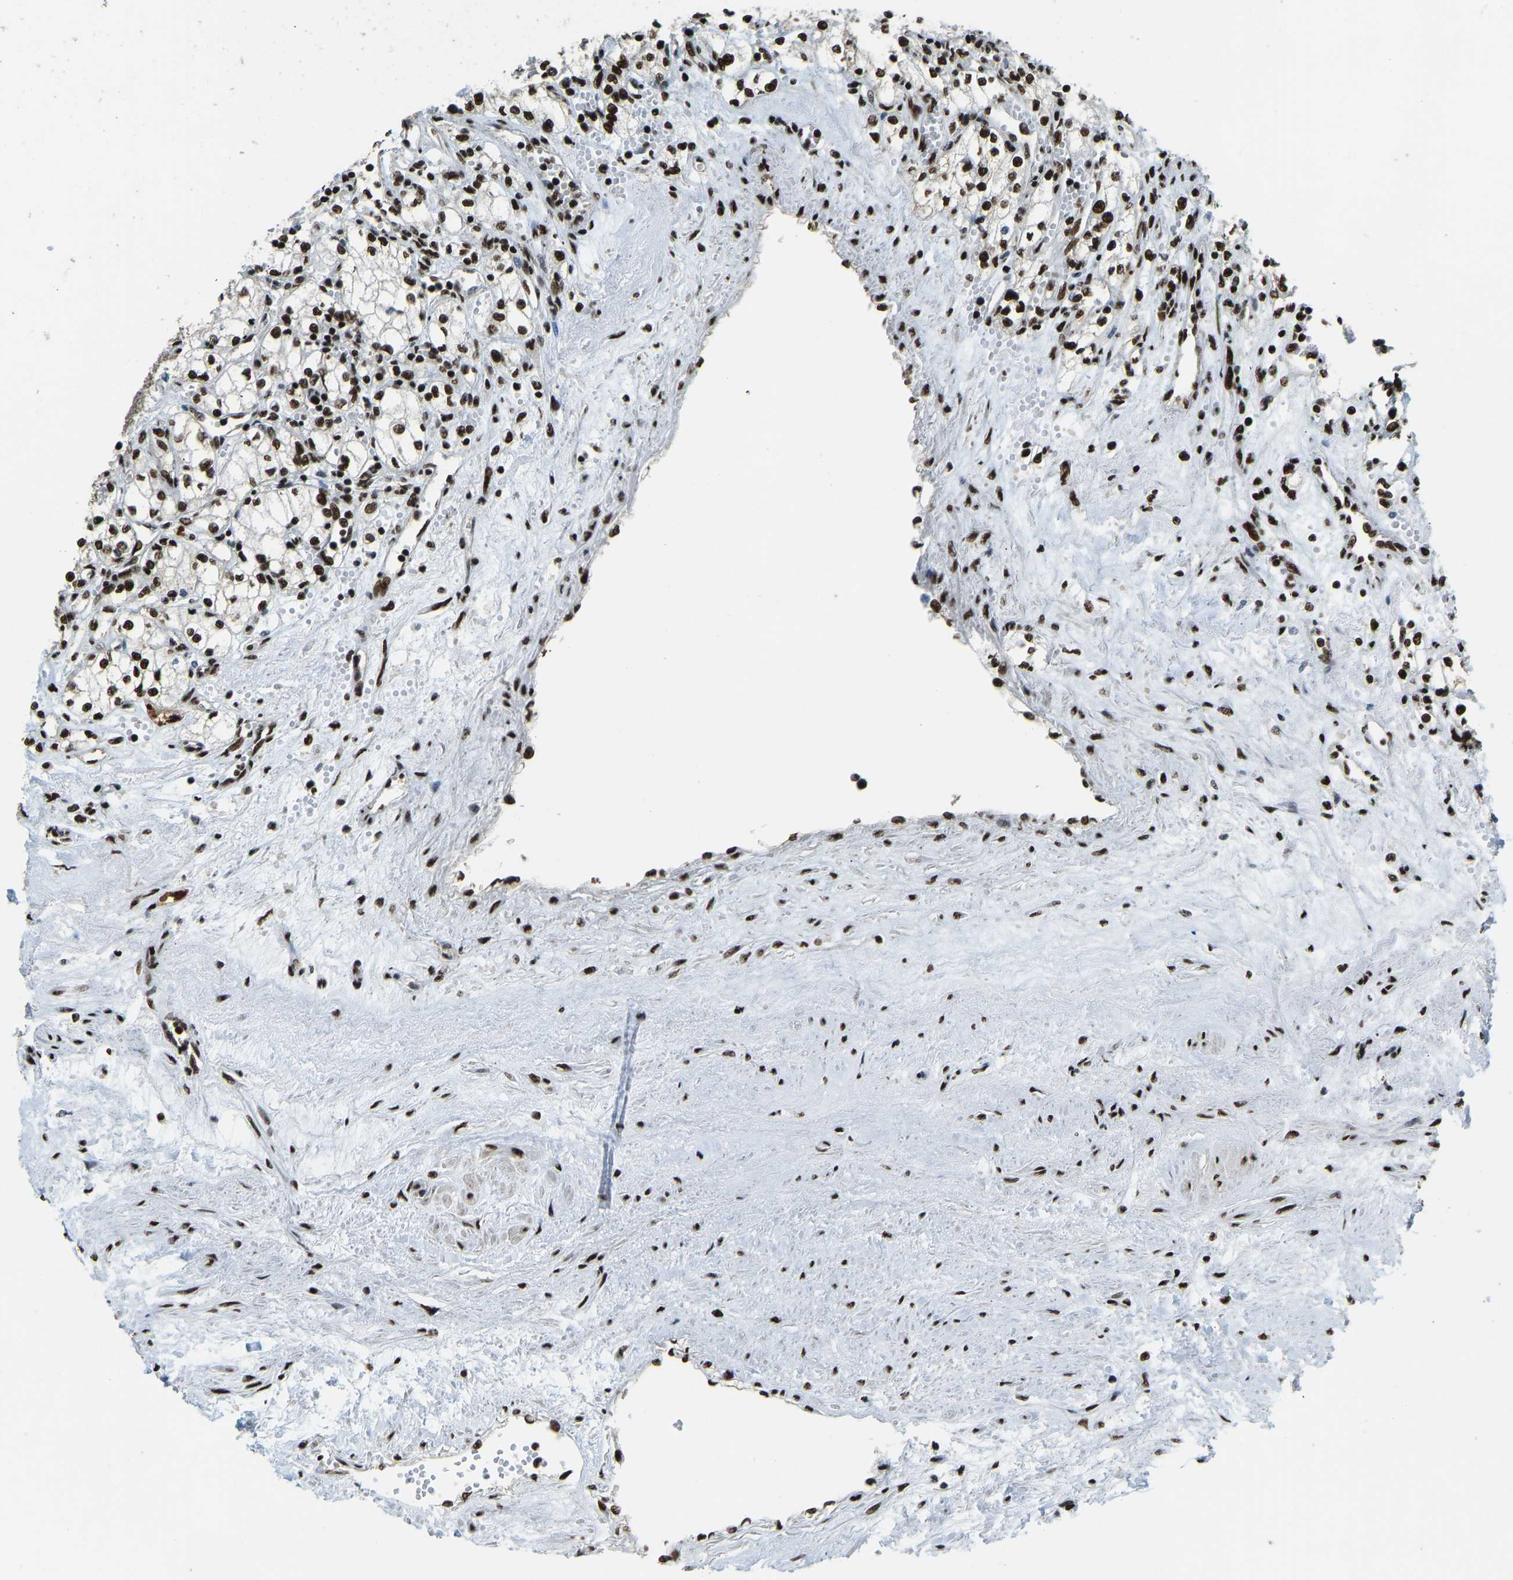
{"staining": {"intensity": "strong", "quantity": ">75%", "location": "nuclear"}, "tissue": "renal cancer", "cell_type": "Tumor cells", "image_type": "cancer", "snomed": [{"axis": "morphology", "description": "Adenocarcinoma, NOS"}, {"axis": "topography", "description": "Kidney"}], "caption": "An immunohistochemistry photomicrograph of tumor tissue is shown. Protein staining in brown labels strong nuclear positivity in renal cancer (adenocarcinoma) within tumor cells. (brown staining indicates protein expression, while blue staining denotes nuclei).", "gene": "FOXK1", "patient": {"sex": "male", "age": 59}}